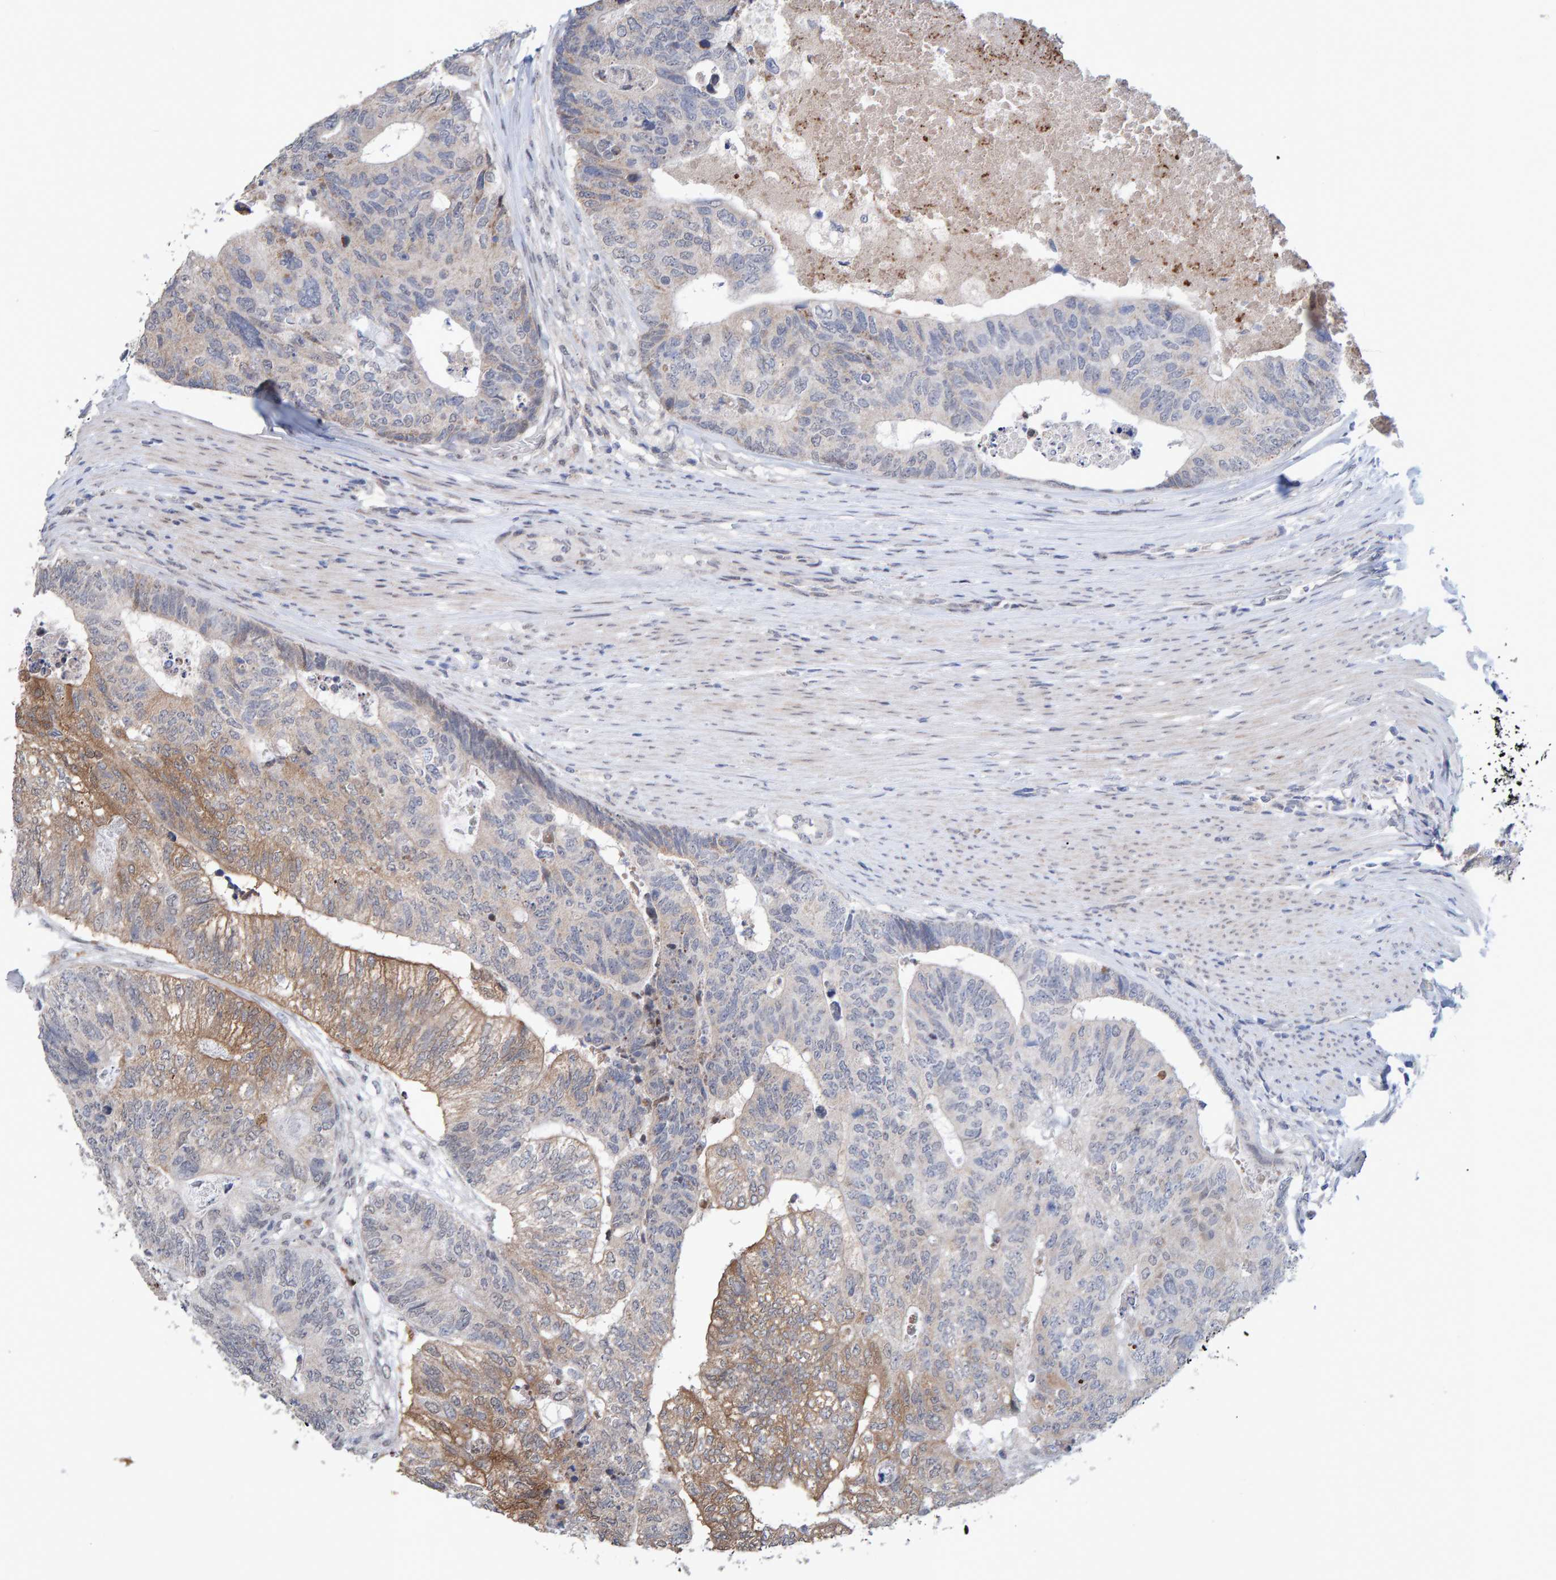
{"staining": {"intensity": "moderate", "quantity": "25%-75%", "location": "cytoplasmic/membranous"}, "tissue": "colorectal cancer", "cell_type": "Tumor cells", "image_type": "cancer", "snomed": [{"axis": "morphology", "description": "Adenocarcinoma, NOS"}, {"axis": "topography", "description": "Colon"}], "caption": "Colorectal cancer (adenocarcinoma) stained with DAB (3,3'-diaminobenzidine) immunohistochemistry shows medium levels of moderate cytoplasmic/membranous staining in approximately 25%-75% of tumor cells.", "gene": "USP43", "patient": {"sex": "female", "age": 67}}